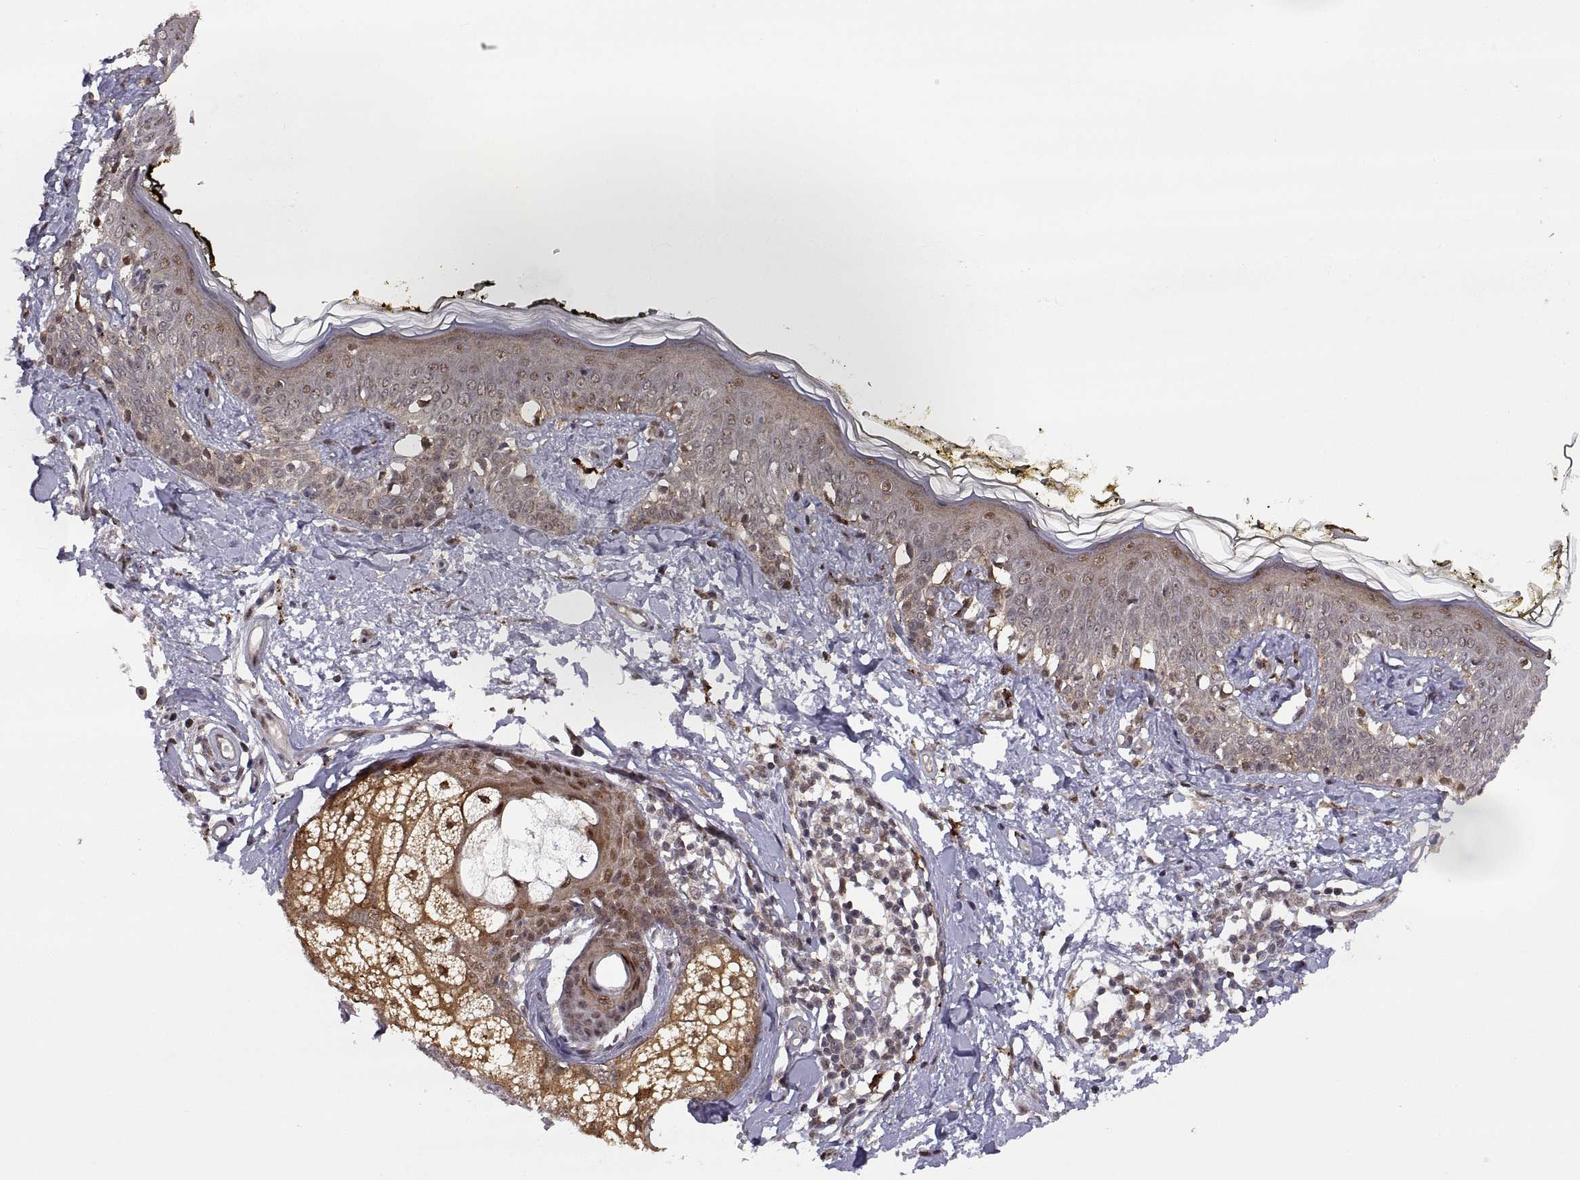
{"staining": {"intensity": "moderate", "quantity": ">75%", "location": "nuclear"}, "tissue": "skin", "cell_type": "Fibroblasts", "image_type": "normal", "snomed": [{"axis": "morphology", "description": "Normal tissue, NOS"}, {"axis": "topography", "description": "Skin"}], "caption": "Immunohistochemistry photomicrograph of unremarkable skin stained for a protein (brown), which displays medium levels of moderate nuclear positivity in about >75% of fibroblasts.", "gene": "PSMC2", "patient": {"sex": "male", "age": 76}}